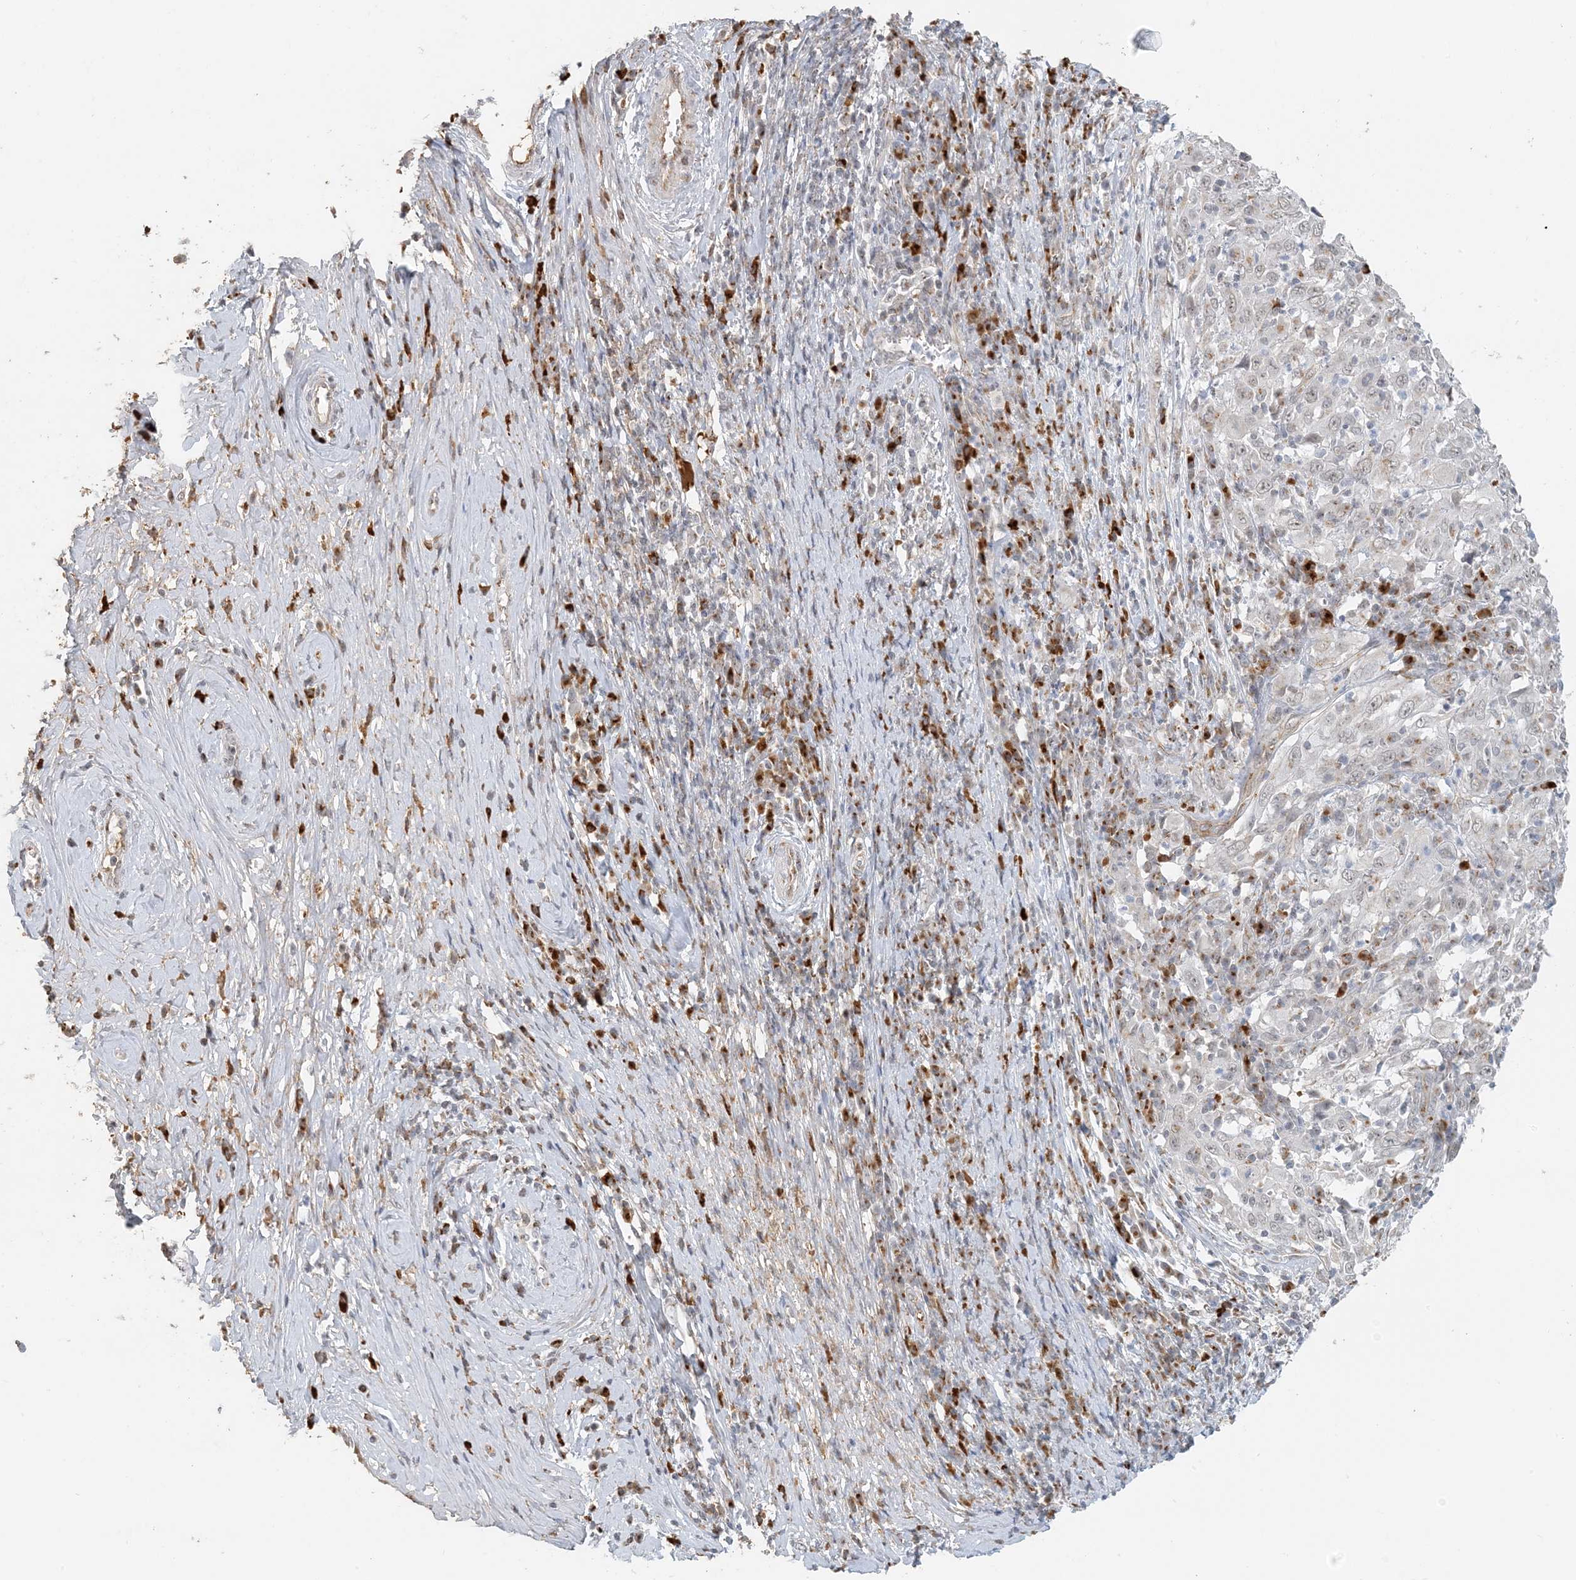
{"staining": {"intensity": "negative", "quantity": "none", "location": "none"}, "tissue": "cervical cancer", "cell_type": "Tumor cells", "image_type": "cancer", "snomed": [{"axis": "morphology", "description": "Squamous cell carcinoma, NOS"}, {"axis": "topography", "description": "Cervix"}], "caption": "IHC micrograph of human cervical cancer stained for a protein (brown), which displays no expression in tumor cells.", "gene": "ZCCHC4", "patient": {"sex": "female", "age": 46}}